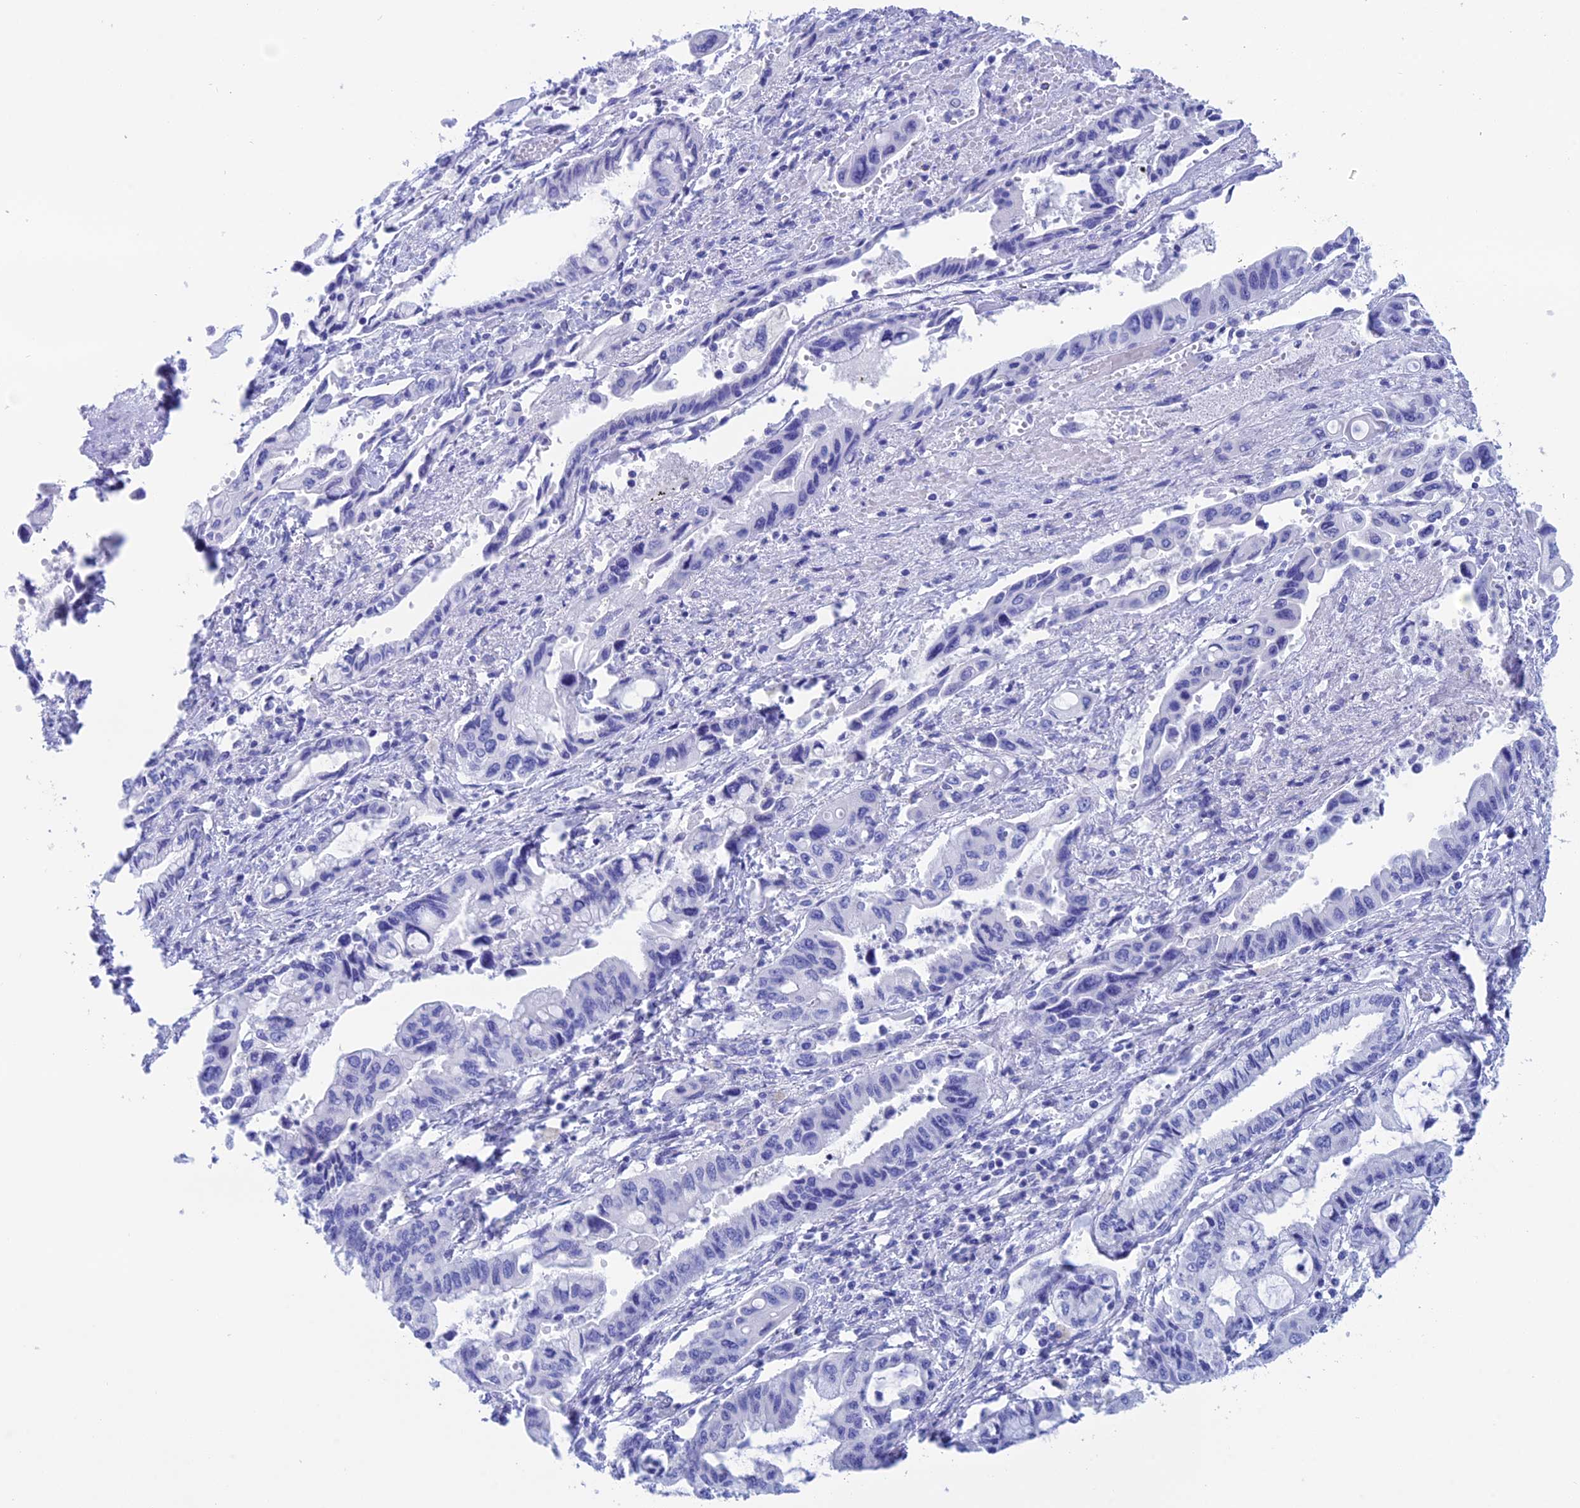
{"staining": {"intensity": "negative", "quantity": "none", "location": "none"}, "tissue": "pancreatic cancer", "cell_type": "Tumor cells", "image_type": "cancer", "snomed": [{"axis": "morphology", "description": "Adenocarcinoma, NOS"}, {"axis": "topography", "description": "Pancreas"}], "caption": "Pancreatic adenocarcinoma was stained to show a protein in brown. There is no significant expression in tumor cells.", "gene": "ERICH4", "patient": {"sex": "female", "age": 50}}